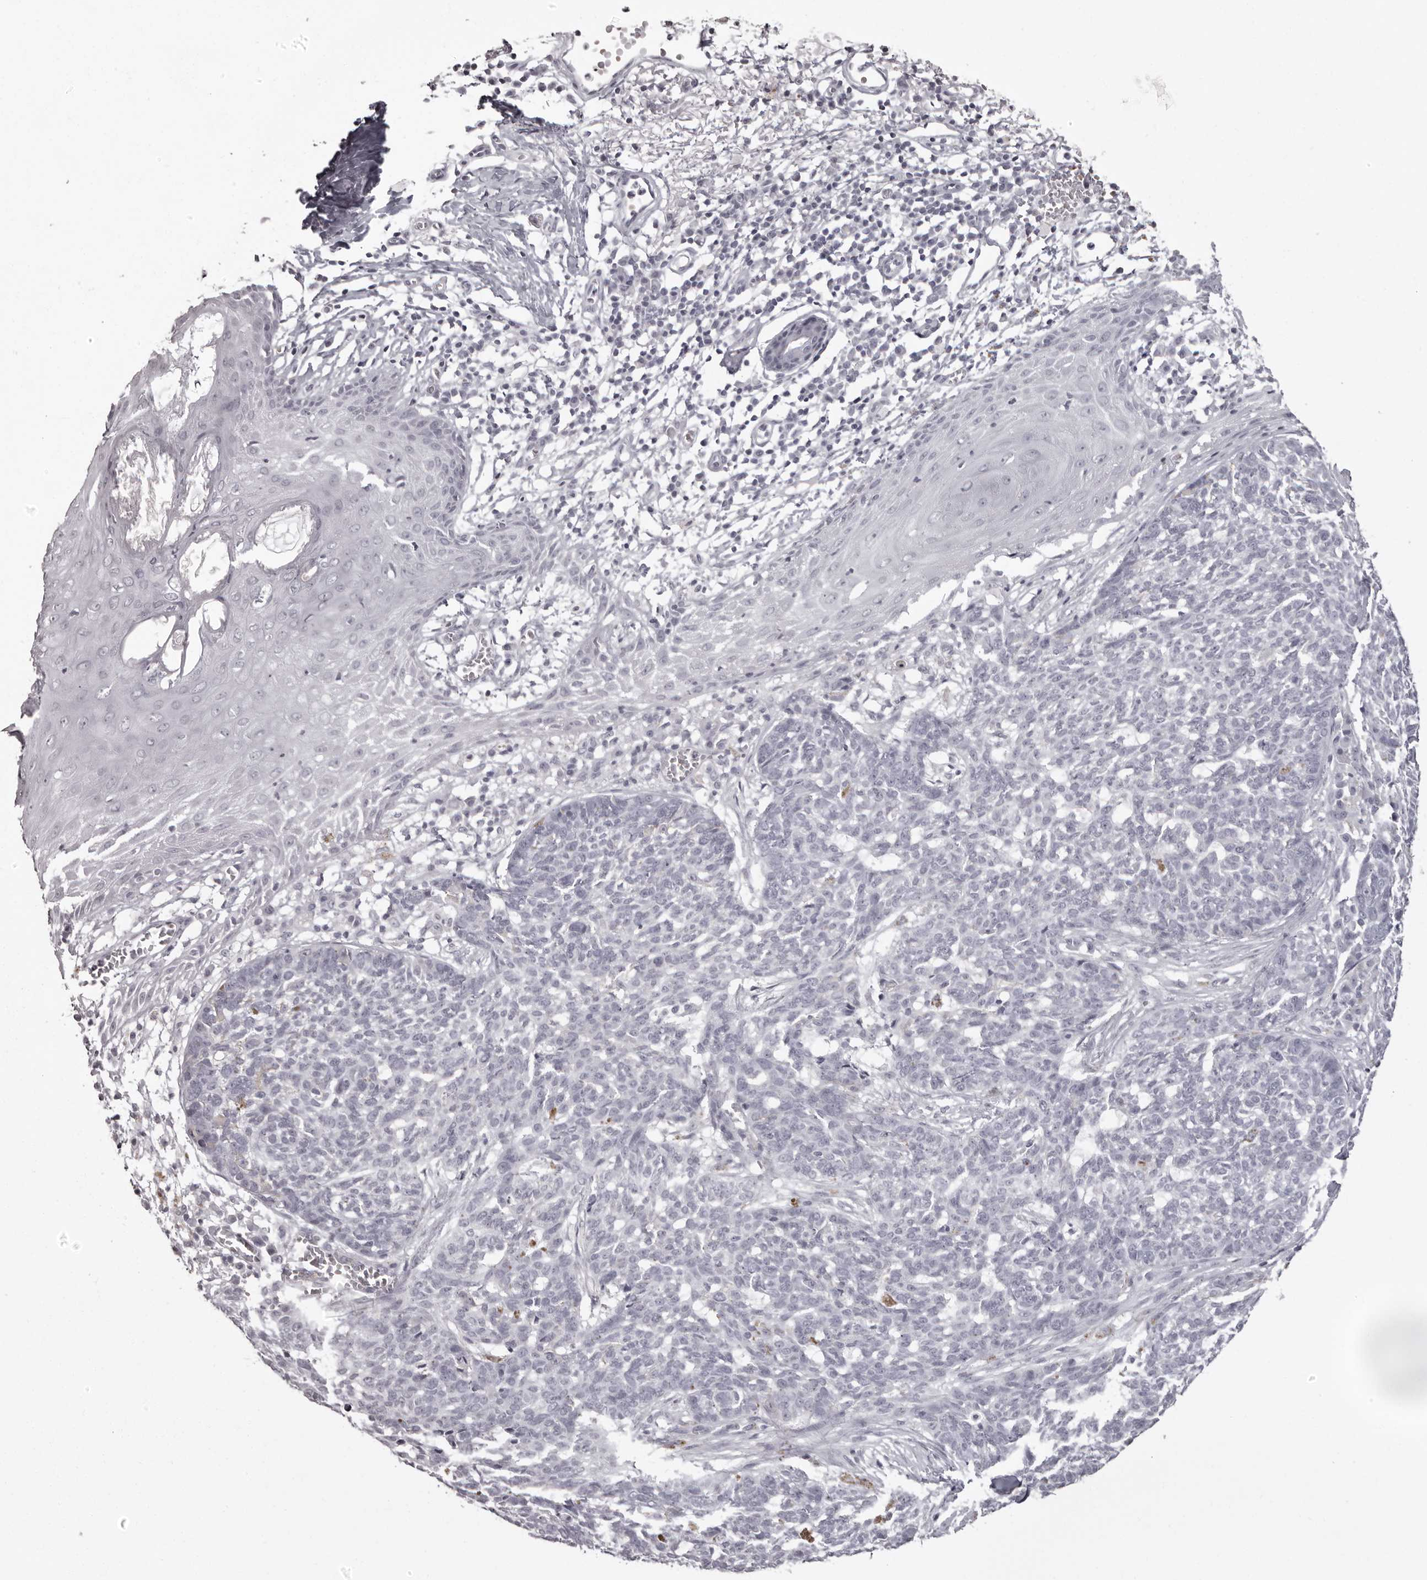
{"staining": {"intensity": "negative", "quantity": "none", "location": "none"}, "tissue": "skin cancer", "cell_type": "Tumor cells", "image_type": "cancer", "snomed": [{"axis": "morphology", "description": "Basal cell carcinoma"}, {"axis": "topography", "description": "Skin"}], "caption": "This histopathology image is of skin basal cell carcinoma stained with immunohistochemistry to label a protein in brown with the nuclei are counter-stained blue. There is no positivity in tumor cells.", "gene": "C8orf74", "patient": {"sex": "male", "age": 85}}